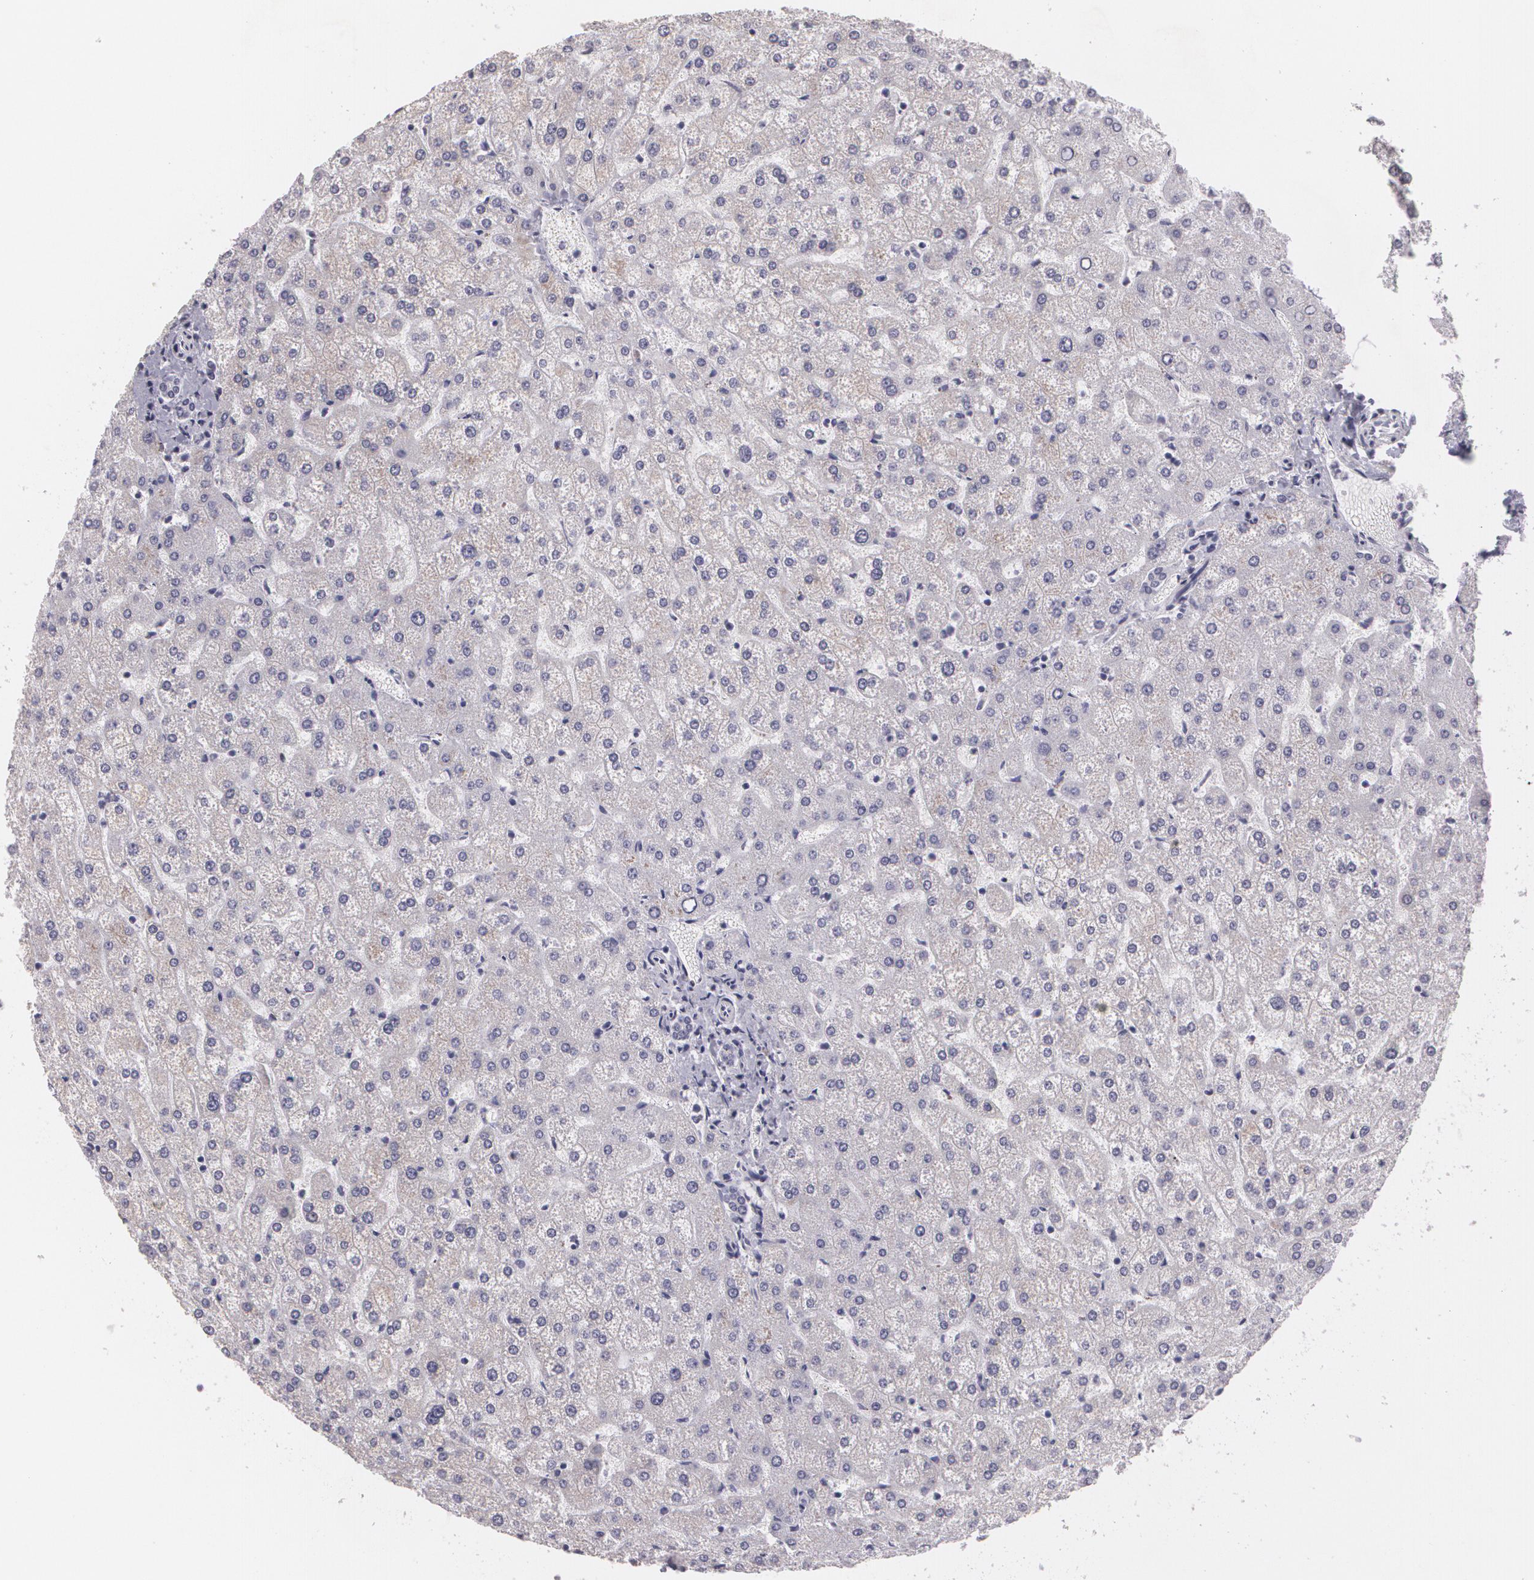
{"staining": {"intensity": "negative", "quantity": "none", "location": "none"}, "tissue": "liver", "cell_type": "Cholangiocytes", "image_type": "normal", "snomed": [{"axis": "morphology", "description": "Normal tissue, NOS"}, {"axis": "topography", "description": "Liver"}], "caption": "Immunohistochemistry (IHC) of unremarkable liver exhibits no positivity in cholangiocytes.", "gene": "MAP2", "patient": {"sex": "female", "age": 32}}